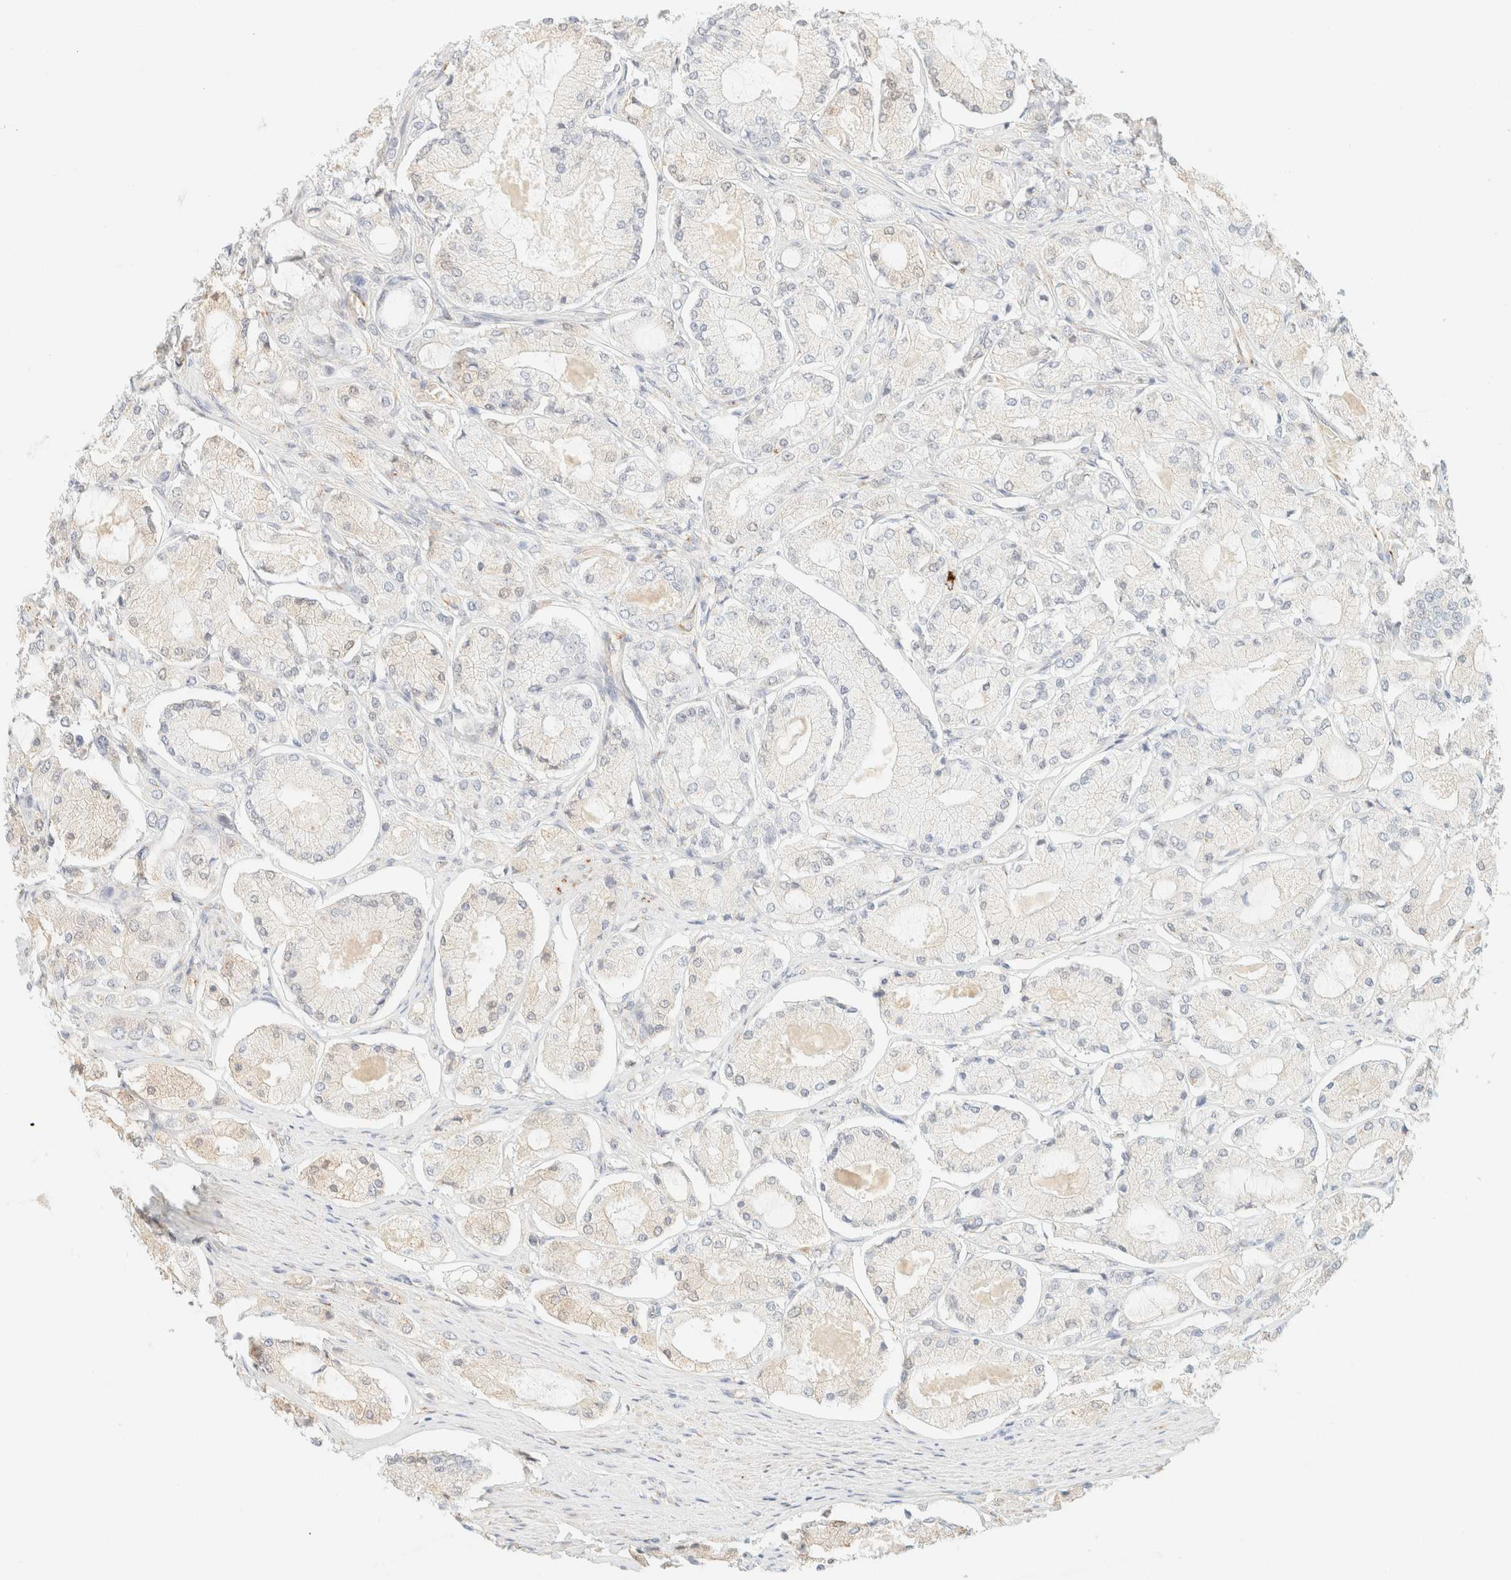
{"staining": {"intensity": "negative", "quantity": "none", "location": "none"}, "tissue": "prostate cancer", "cell_type": "Tumor cells", "image_type": "cancer", "snomed": [{"axis": "morphology", "description": "Adenocarcinoma, High grade"}, {"axis": "topography", "description": "Prostate"}], "caption": "Prostate high-grade adenocarcinoma was stained to show a protein in brown. There is no significant positivity in tumor cells.", "gene": "SPARCL1", "patient": {"sex": "male", "age": 65}}